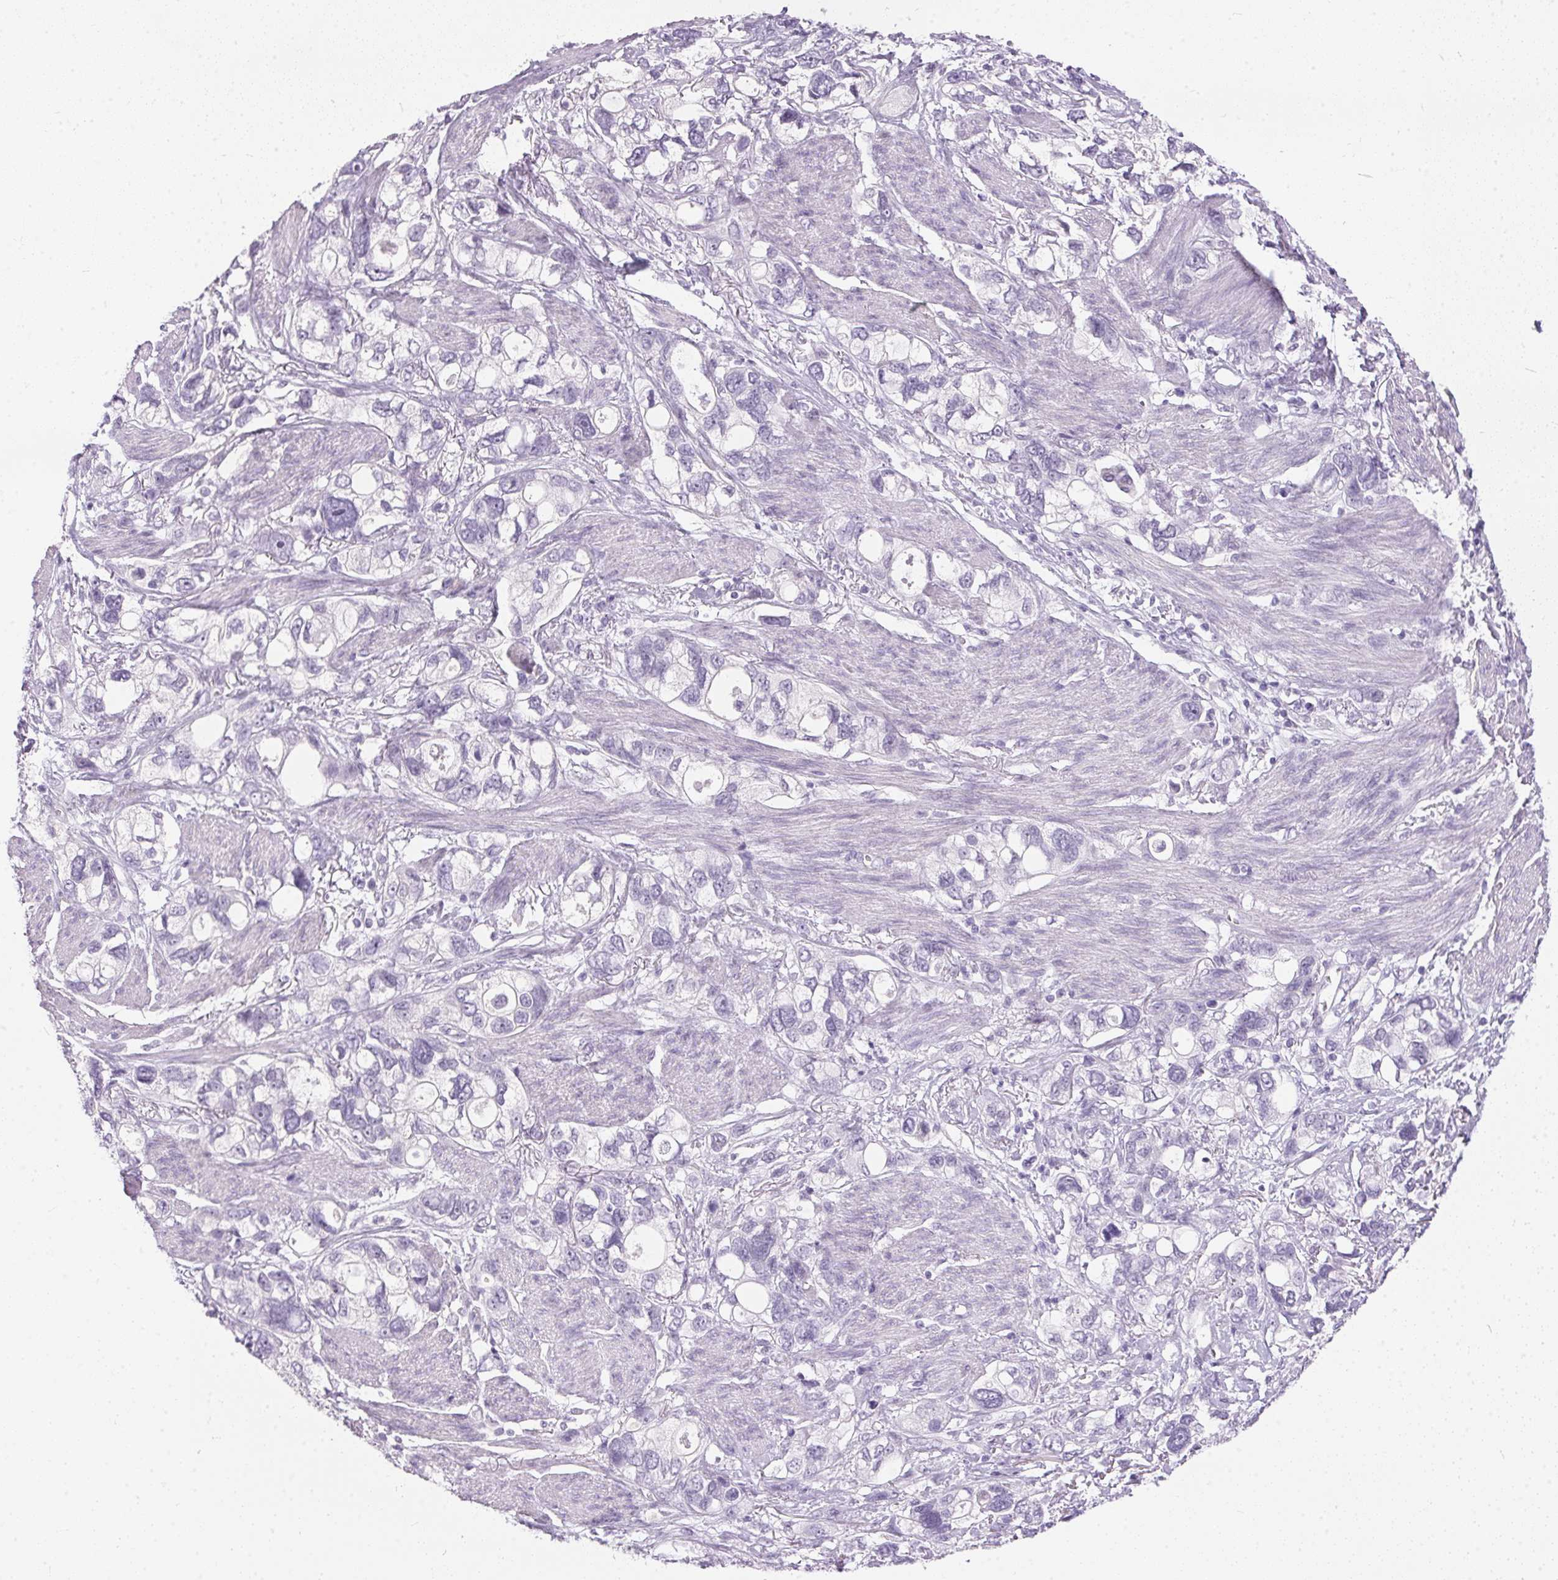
{"staining": {"intensity": "negative", "quantity": "none", "location": "none"}, "tissue": "stomach cancer", "cell_type": "Tumor cells", "image_type": "cancer", "snomed": [{"axis": "morphology", "description": "Adenocarcinoma, NOS"}, {"axis": "topography", "description": "Stomach, upper"}], "caption": "Stomach cancer (adenocarcinoma) was stained to show a protein in brown. There is no significant expression in tumor cells.", "gene": "GBP6", "patient": {"sex": "female", "age": 81}}